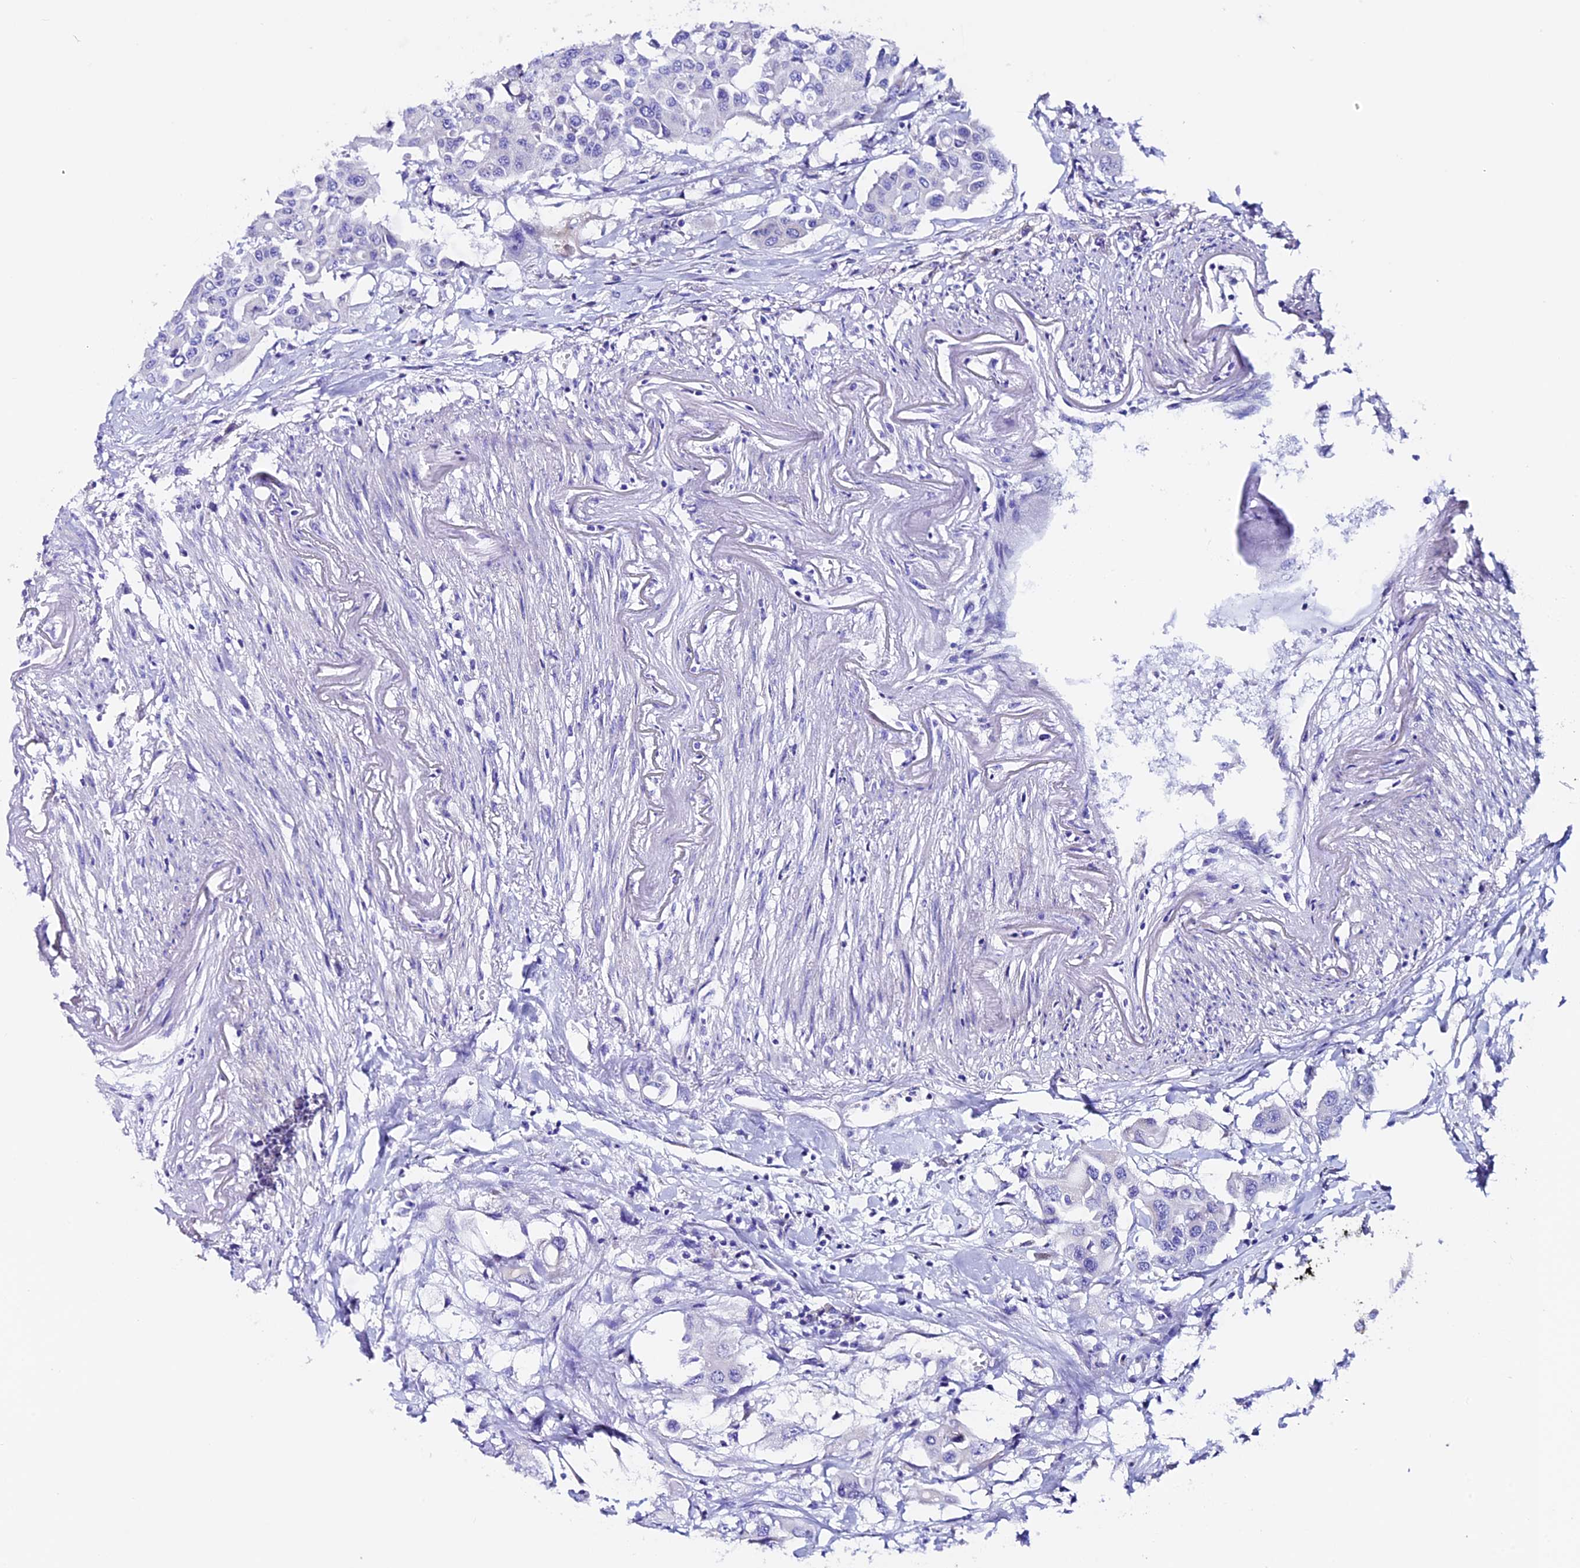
{"staining": {"intensity": "moderate", "quantity": "<25%", "location": "cytoplasmic/membranous"}, "tissue": "colorectal cancer", "cell_type": "Tumor cells", "image_type": "cancer", "snomed": [{"axis": "morphology", "description": "Adenocarcinoma, NOS"}, {"axis": "topography", "description": "Colon"}], "caption": "Adenocarcinoma (colorectal) stained for a protein (brown) reveals moderate cytoplasmic/membranous positive staining in approximately <25% of tumor cells.", "gene": "COMTD1", "patient": {"sex": "male", "age": 77}}